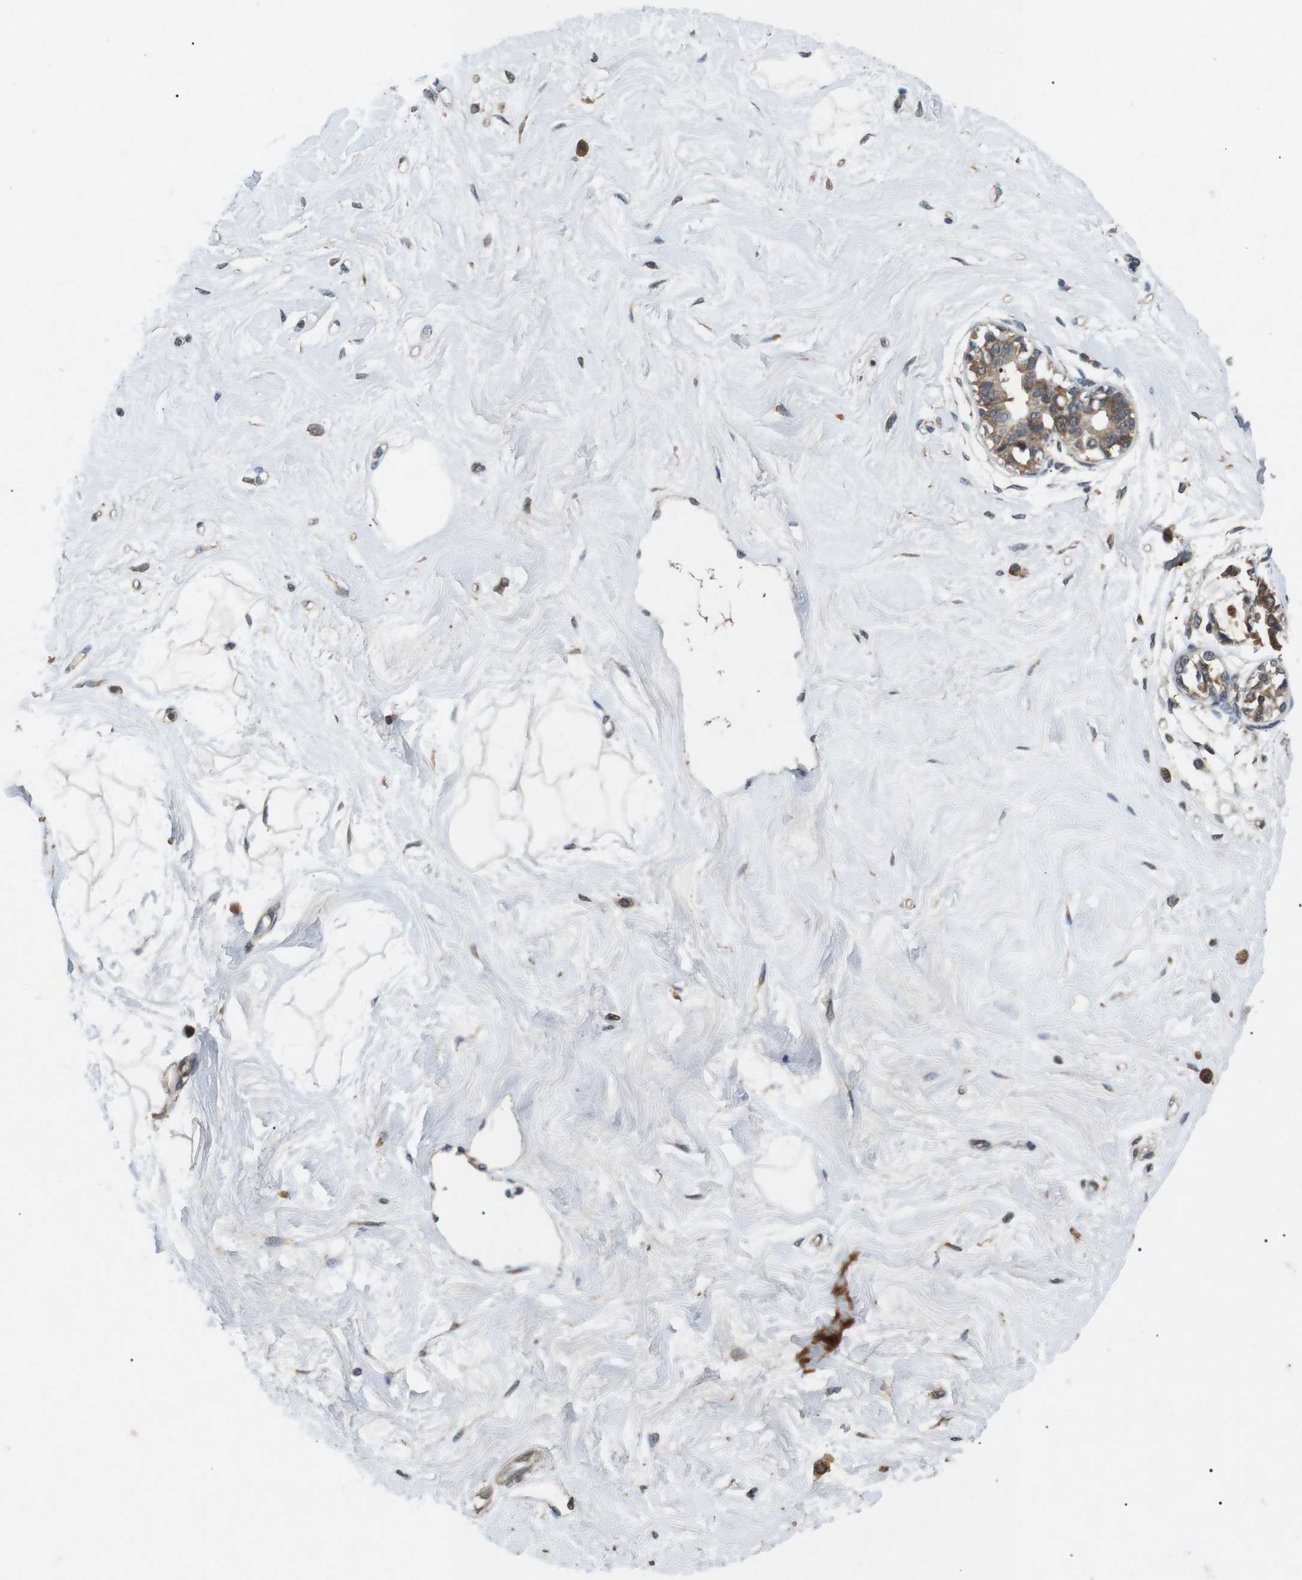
{"staining": {"intensity": "negative", "quantity": "none", "location": "none"}, "tissue": "breast", "cell_type": "Adipocytes", "image_type": "normal", "snomed": [{"axis": "morphology", "description": "Normal tissue, NOS"}, {"axis": "topography", "description": "Breast"}], "caption": "Immunohistochemical staining of unremarkable breast displays no significant positivity in adipocytes. The staining was performed using DAB to visualize the protein expression in brown, while the nuclei were stained in blue with hematoxylin (Magnification: 20x).", "gene": "TBC1D15", "patient": {"sex": "female", "age": 45}}